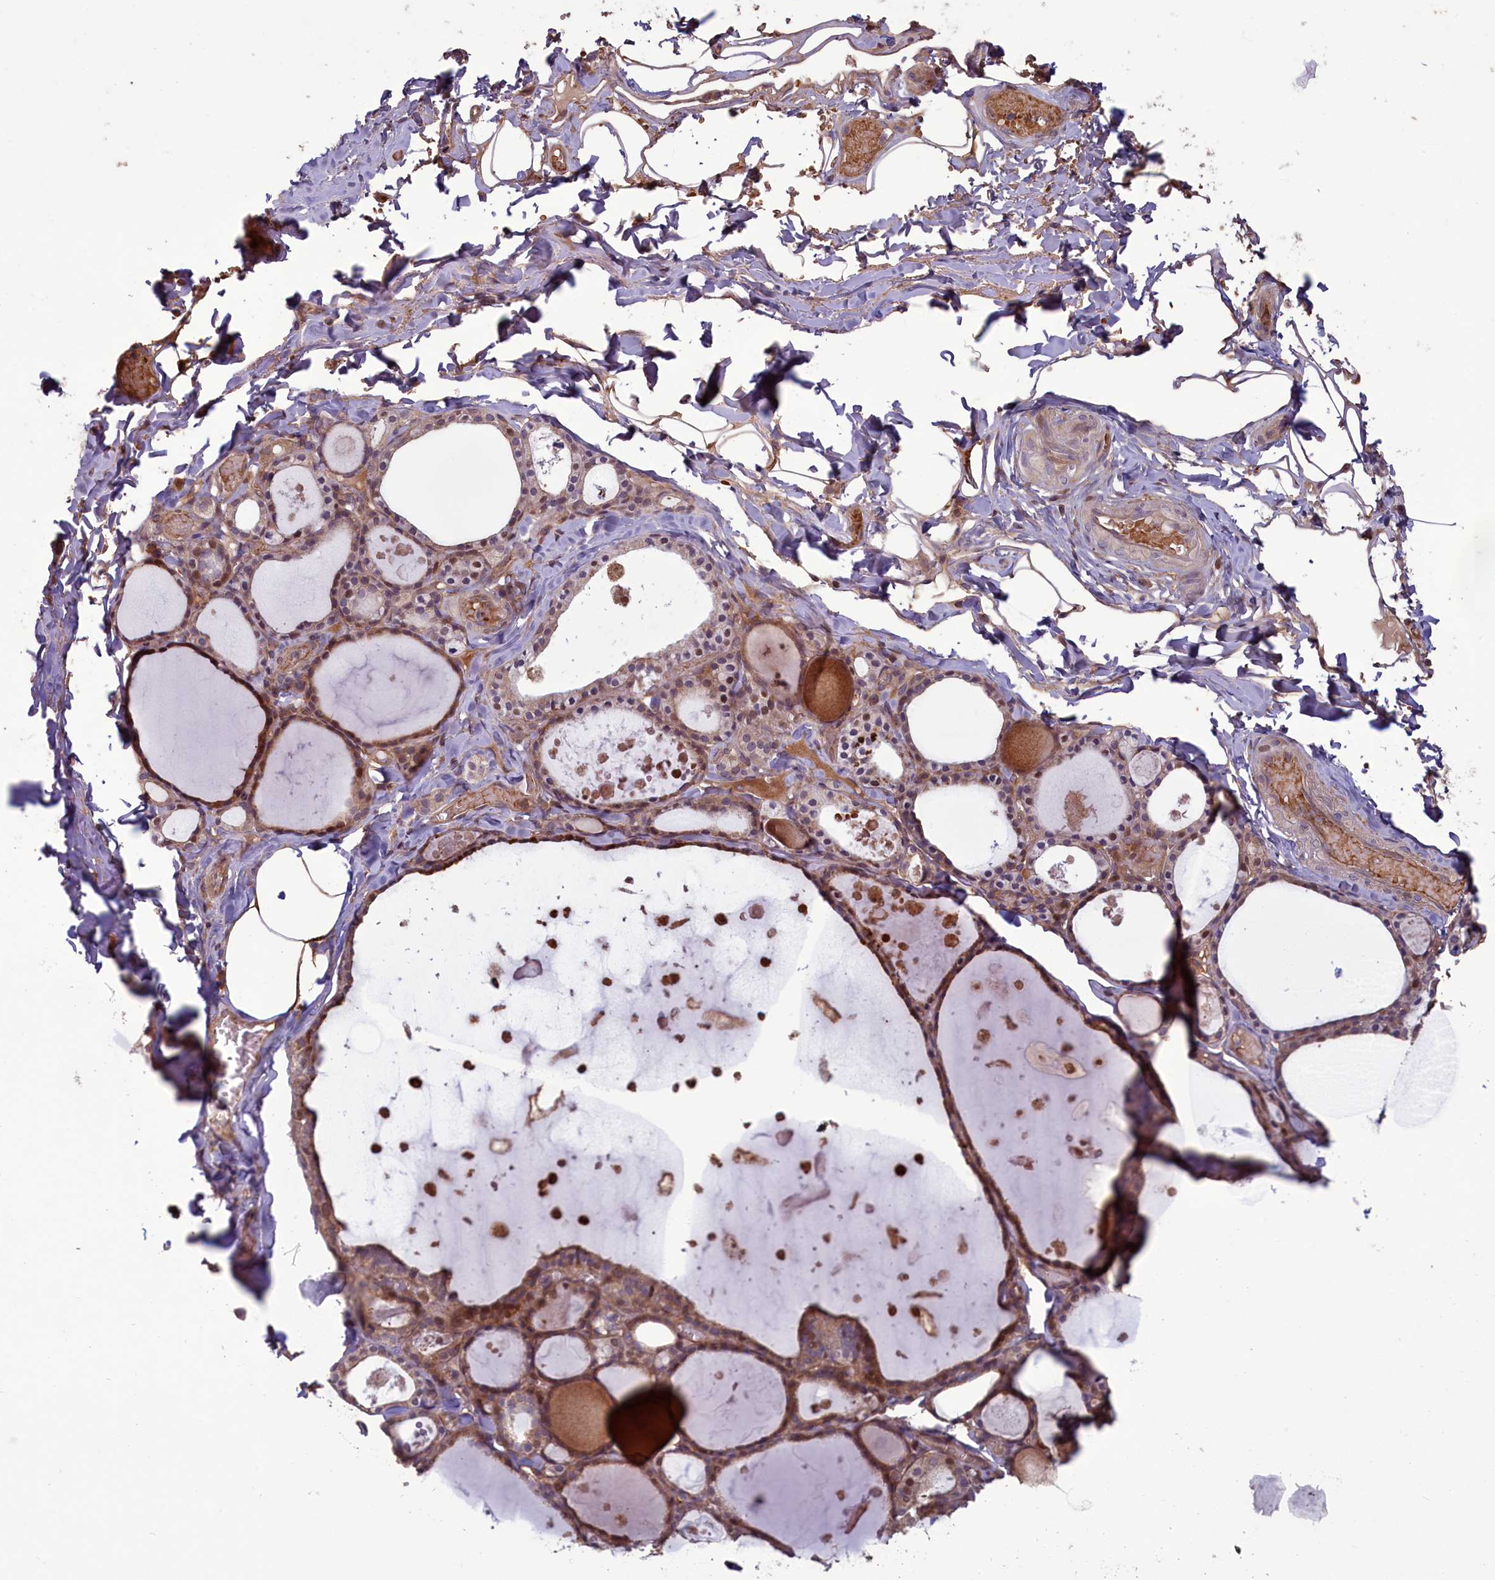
{"staining": {"intensity": "weak", "quantity": ">75%", "location": "cytoplasmic/membranous,nuclear"}, "tissue": "thyroid gland", "cell_type": "Glandular cells", "image_type": "normal", "snomed": [{"axis": "morphology", "description": "Normal tissue, NOS"}, {"axis": "topography", "description": "Thyroid gland"}], "caption": "About >75% of glandular cells in benign human thyroid gland reveal weak cytoplasmic/membranous,nuclear protein expression as visualized by brown immunohistochemical staining.", "gene": "CIAO2B", "patient": {"sex": "male", "age": 56}}